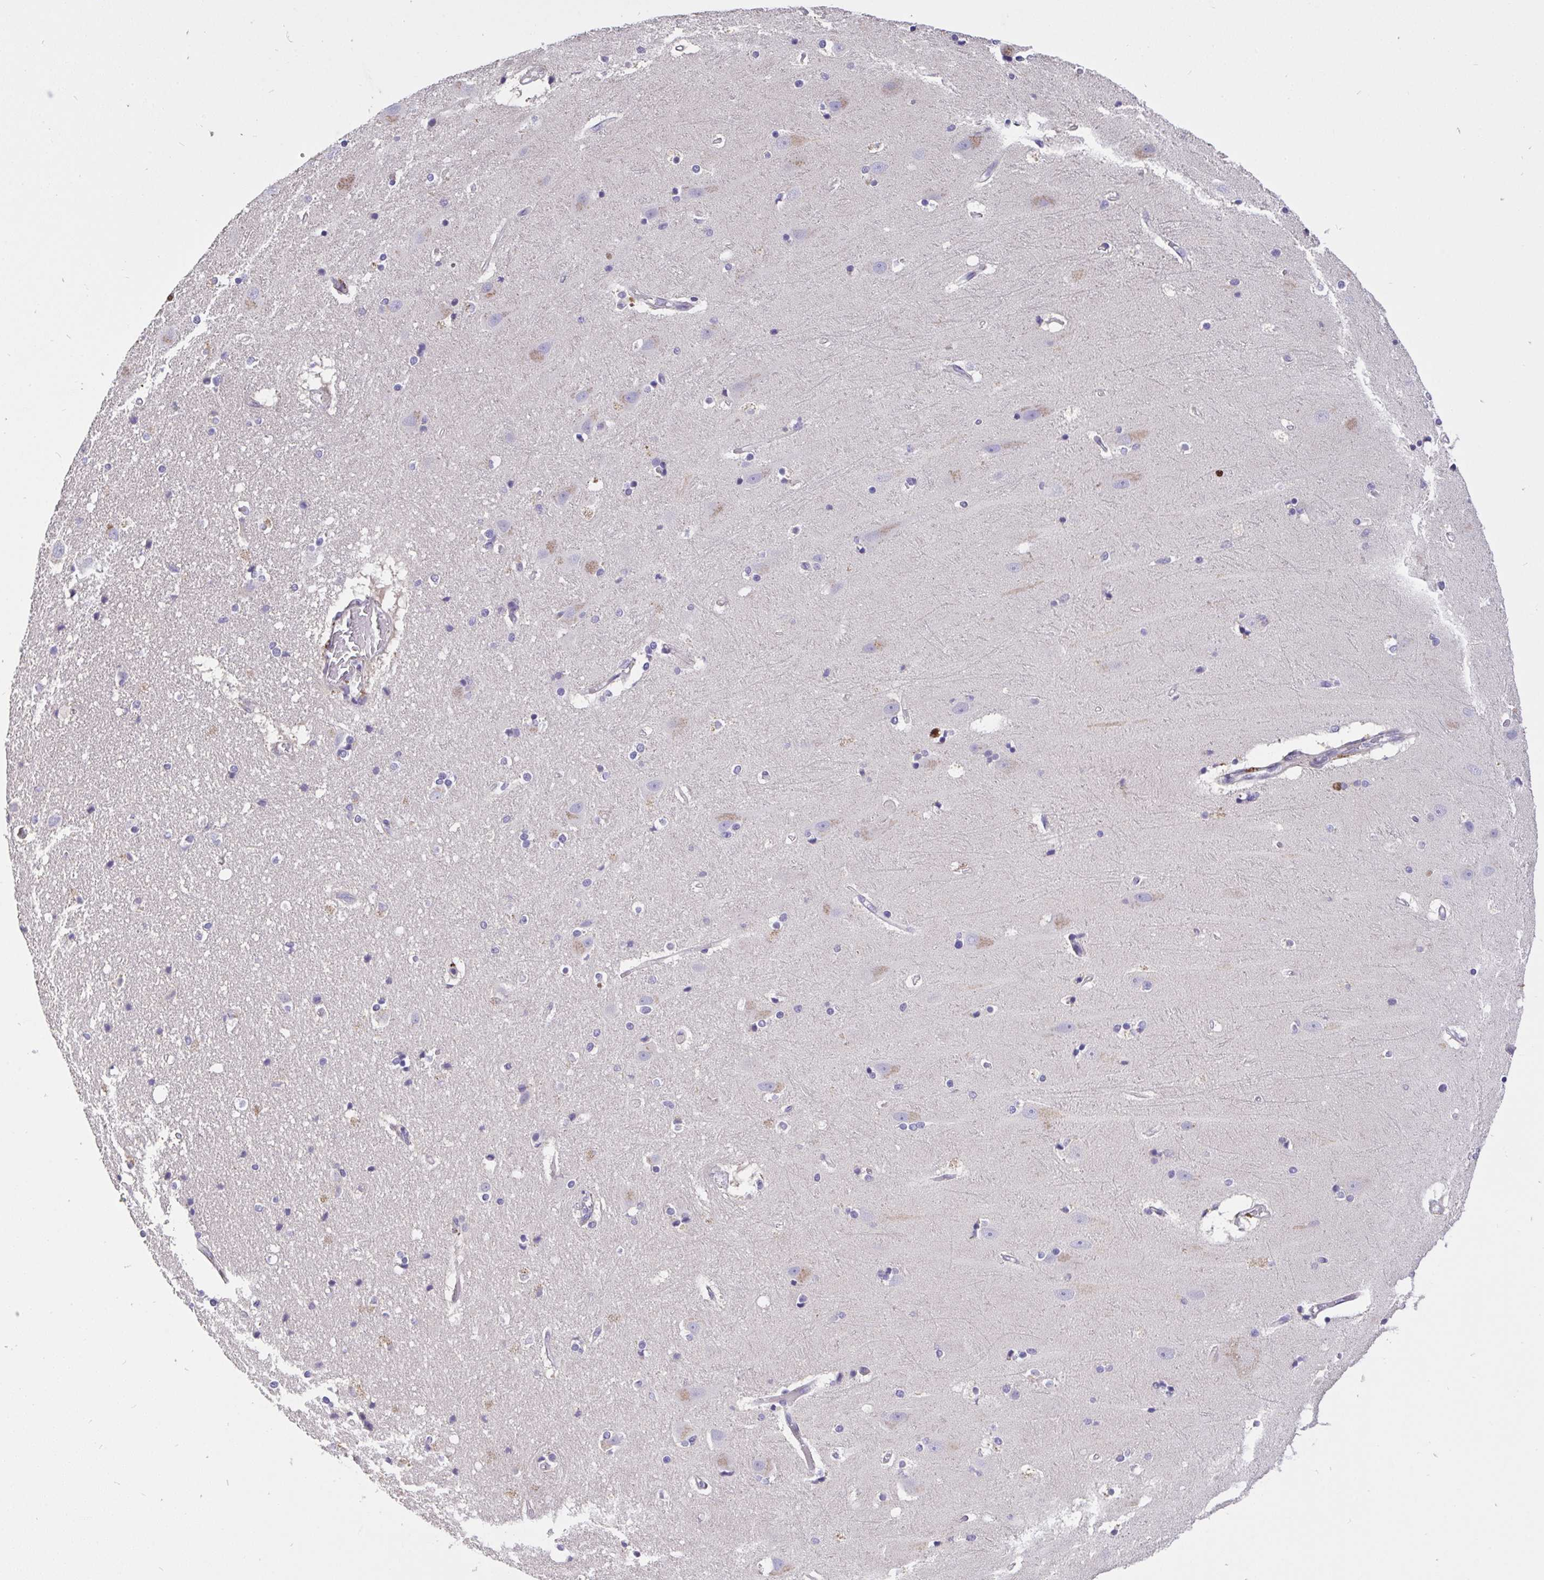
{"staining": {"intensity": "negative", "quantity": "none", "location": "none"}, "tissue": "hippocampus", "cell_type": "Glial cells", "image_type": "normal", "snomed": [{"axis": "morphology", "description": "Normal tissue, NOS"}, {"axis": "topography", "description": "Hippocampus"}], "caption": "This is an immunohistochemistry (IHC) histopathology image of unremarkable hippocampus. There is no expression in glial cells.", "gene": "C19orf54", "patient": {"sex": "male", "age": 63}}